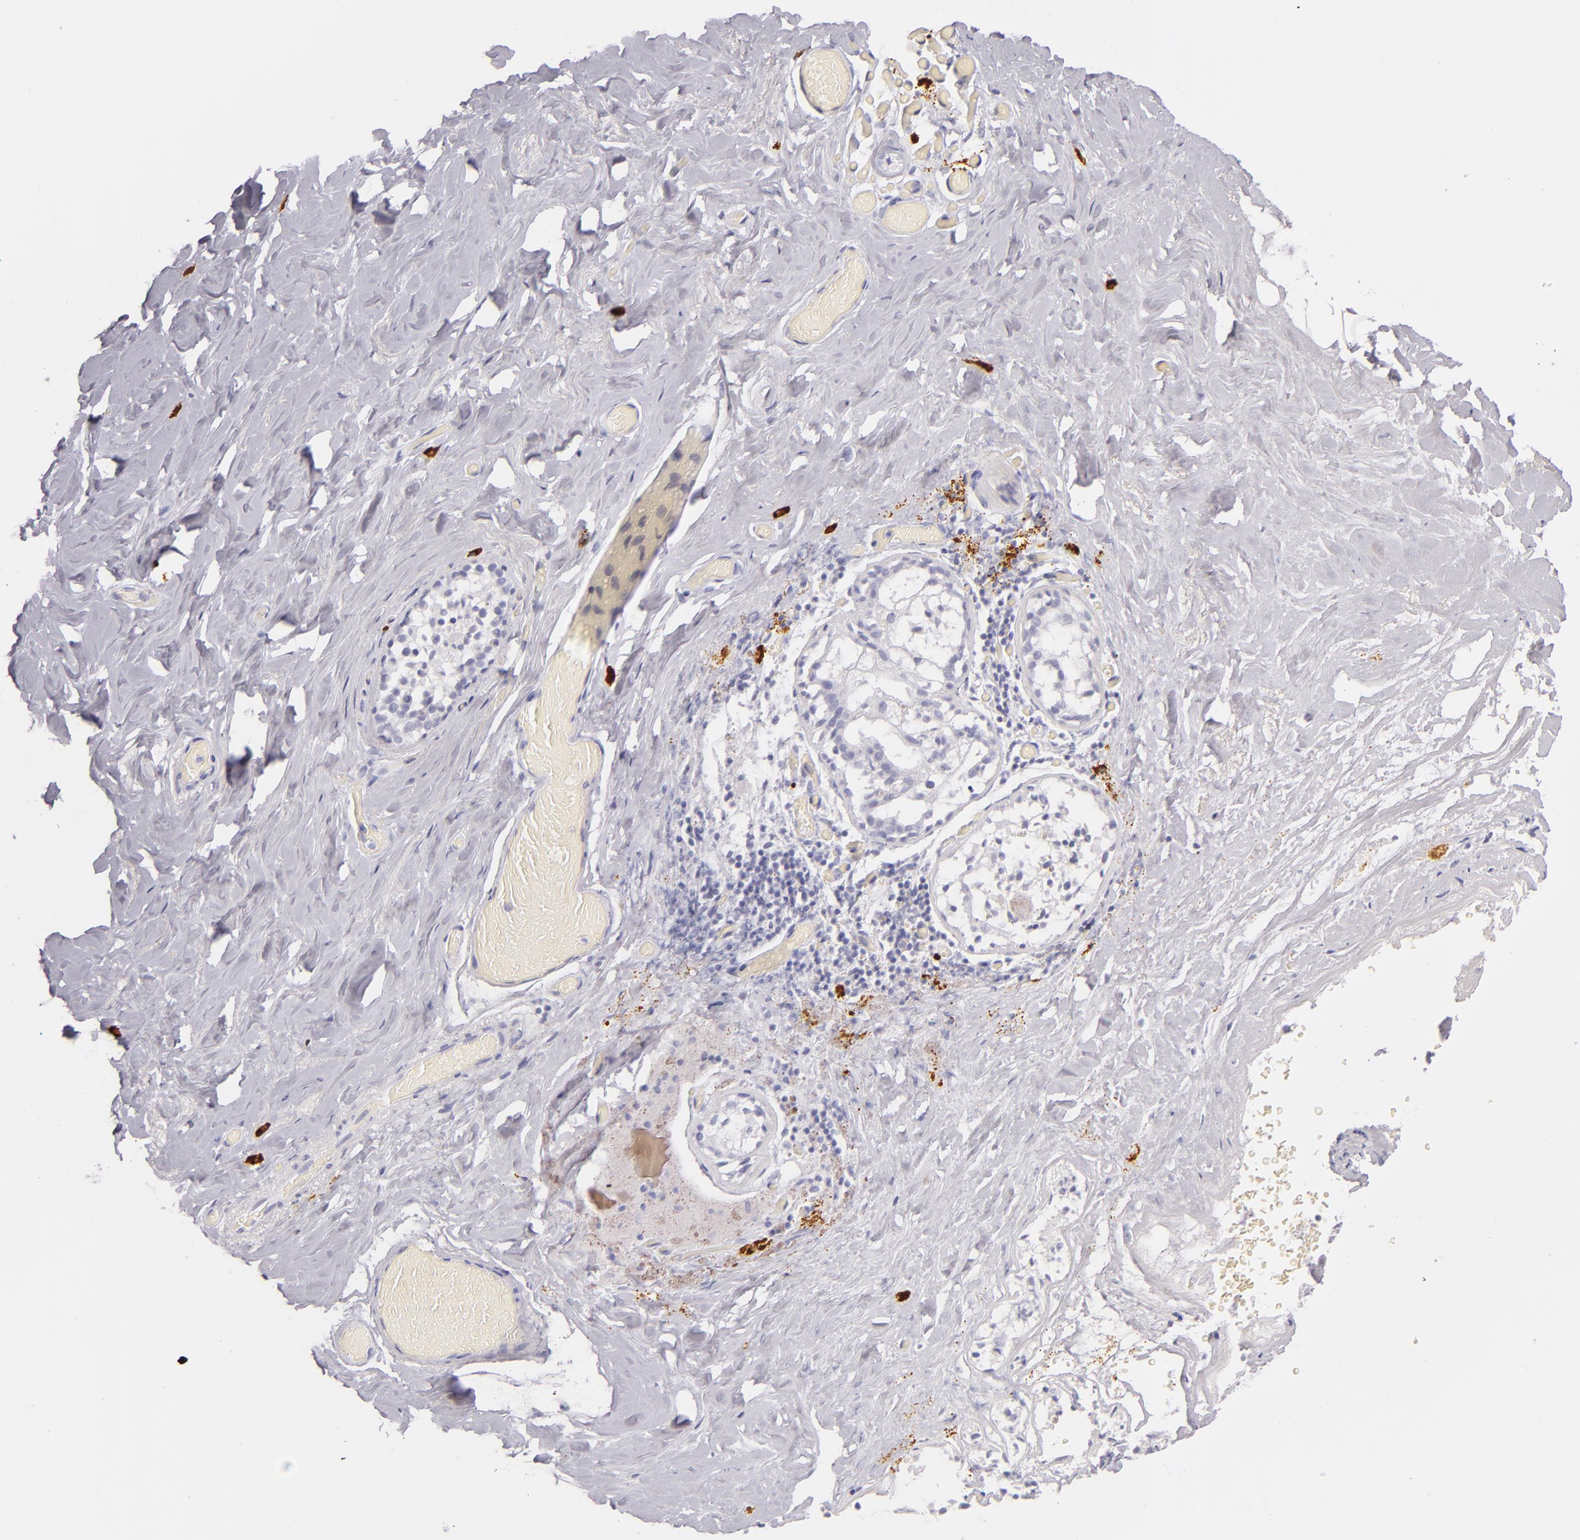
{"staining": {"intensity": "negative", "quantity": "none", "location": "none"}, "tissue": "breast", "cell_type": "Adipocytes", "image_type": "normal", "snomed": [{"axis": "morphology", "description": "Normal tissue, NOS"}, {"axis": "topography", "description": "Breast"}], "caption": "Immunohistochemistry image of normal human breast stained for a protein (brown), which displays no positivity in adipocytes.", "gene": "TPSD1", "patient": {"sex": "female", "age": 75}}